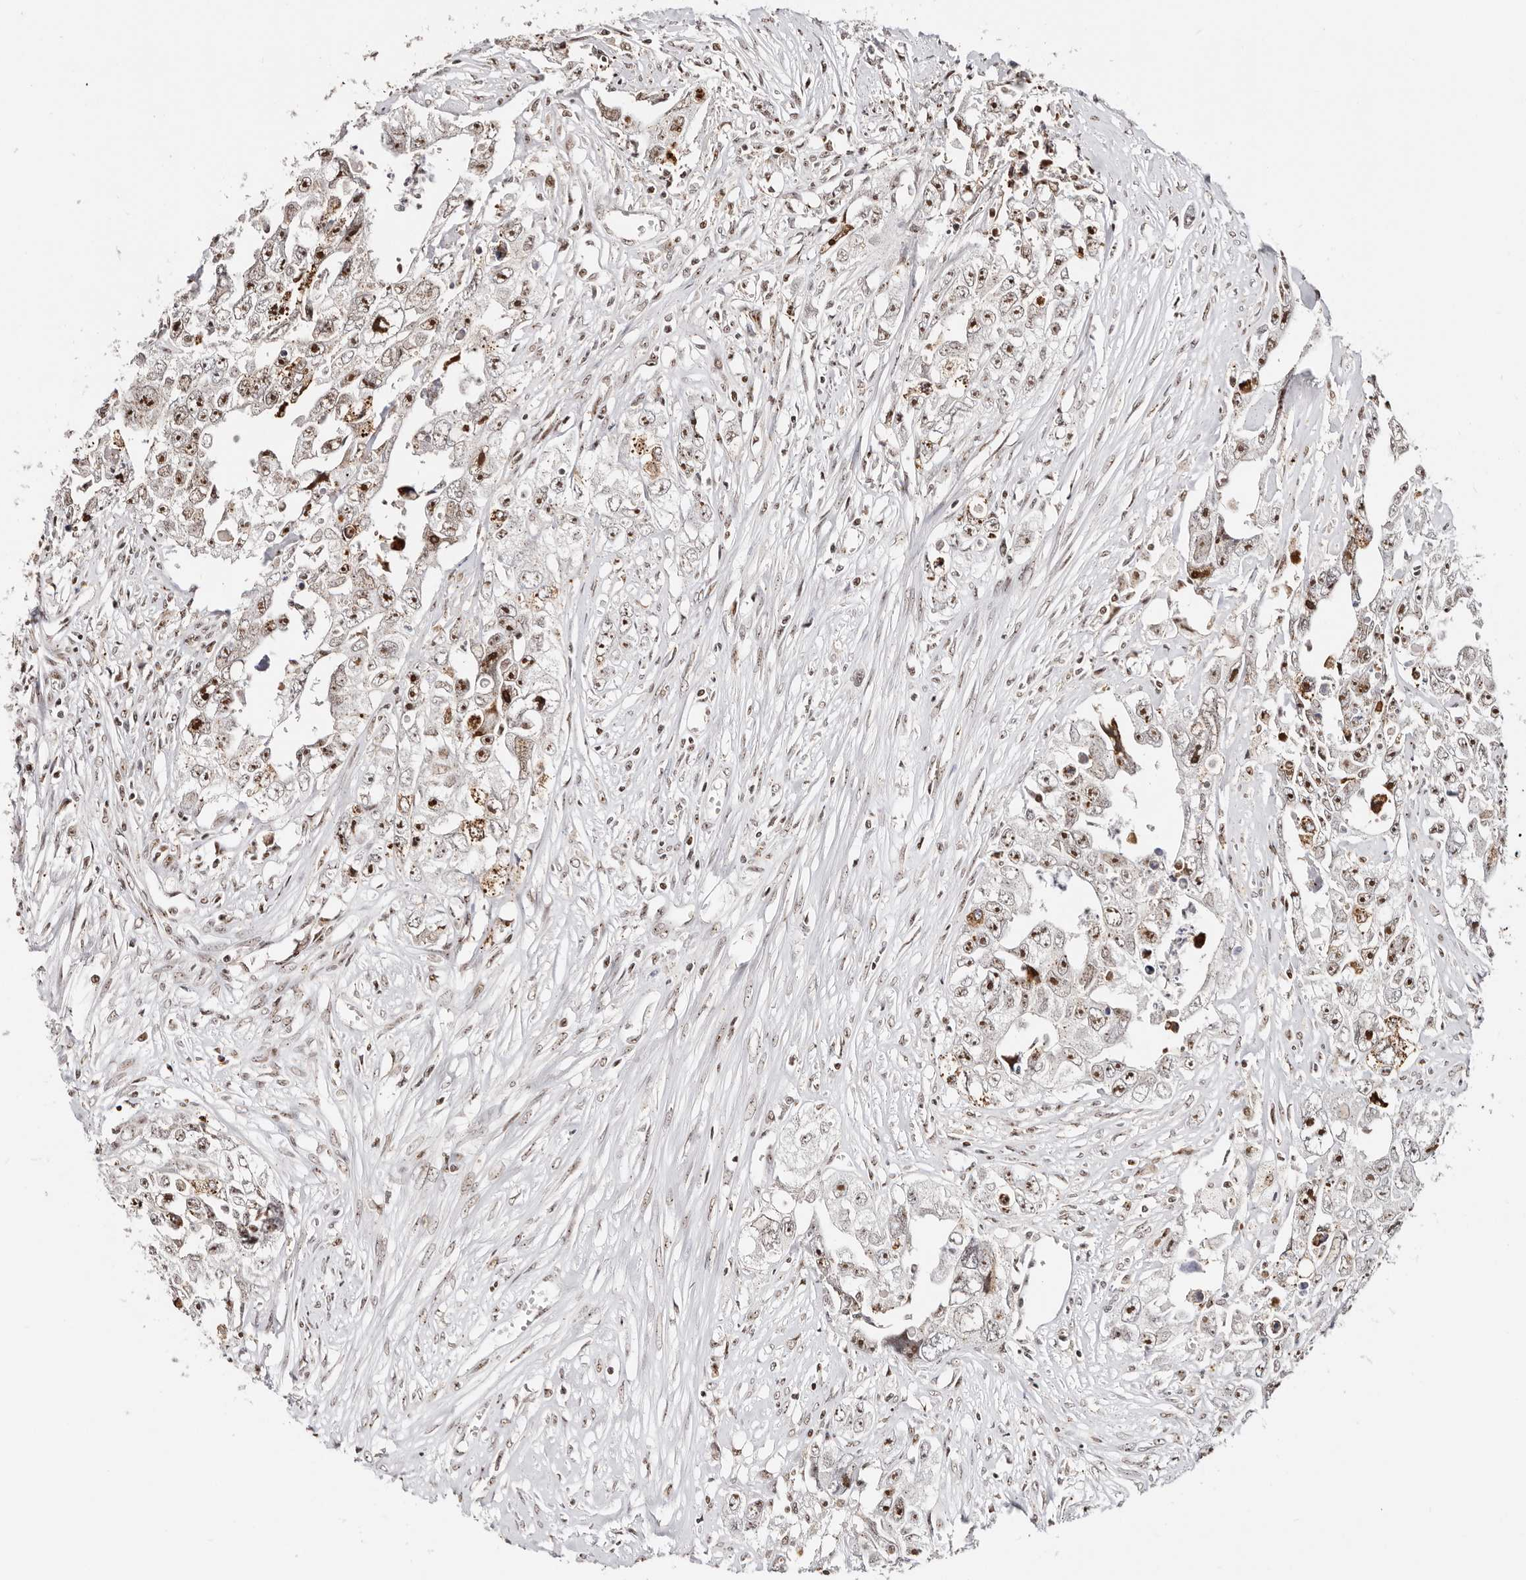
{"staining": {"intensity": "moderate", "quantity": "25%-75%", "location": "nuclear"}, "tissue": "testis cancer", "cell_type": "Tumor cells", "image_type": "cancer", "snomed": [{"axis": "morphology", "description": "Seminoma, NOS"}, {"axis": "morphology", "description": "Carcinoma, Embryonal, NOS"}, {"axis": "topography", "description": "Testis"}], "caption": "DAB immunohistochemical staining of human testis cancer (embryonal carcinoma) displays moderate nuclear protein positivity in about 25%-75% of tumor cells.", "gene": "IQGAP3", "patient": {"sex": "male", "age": 43}}